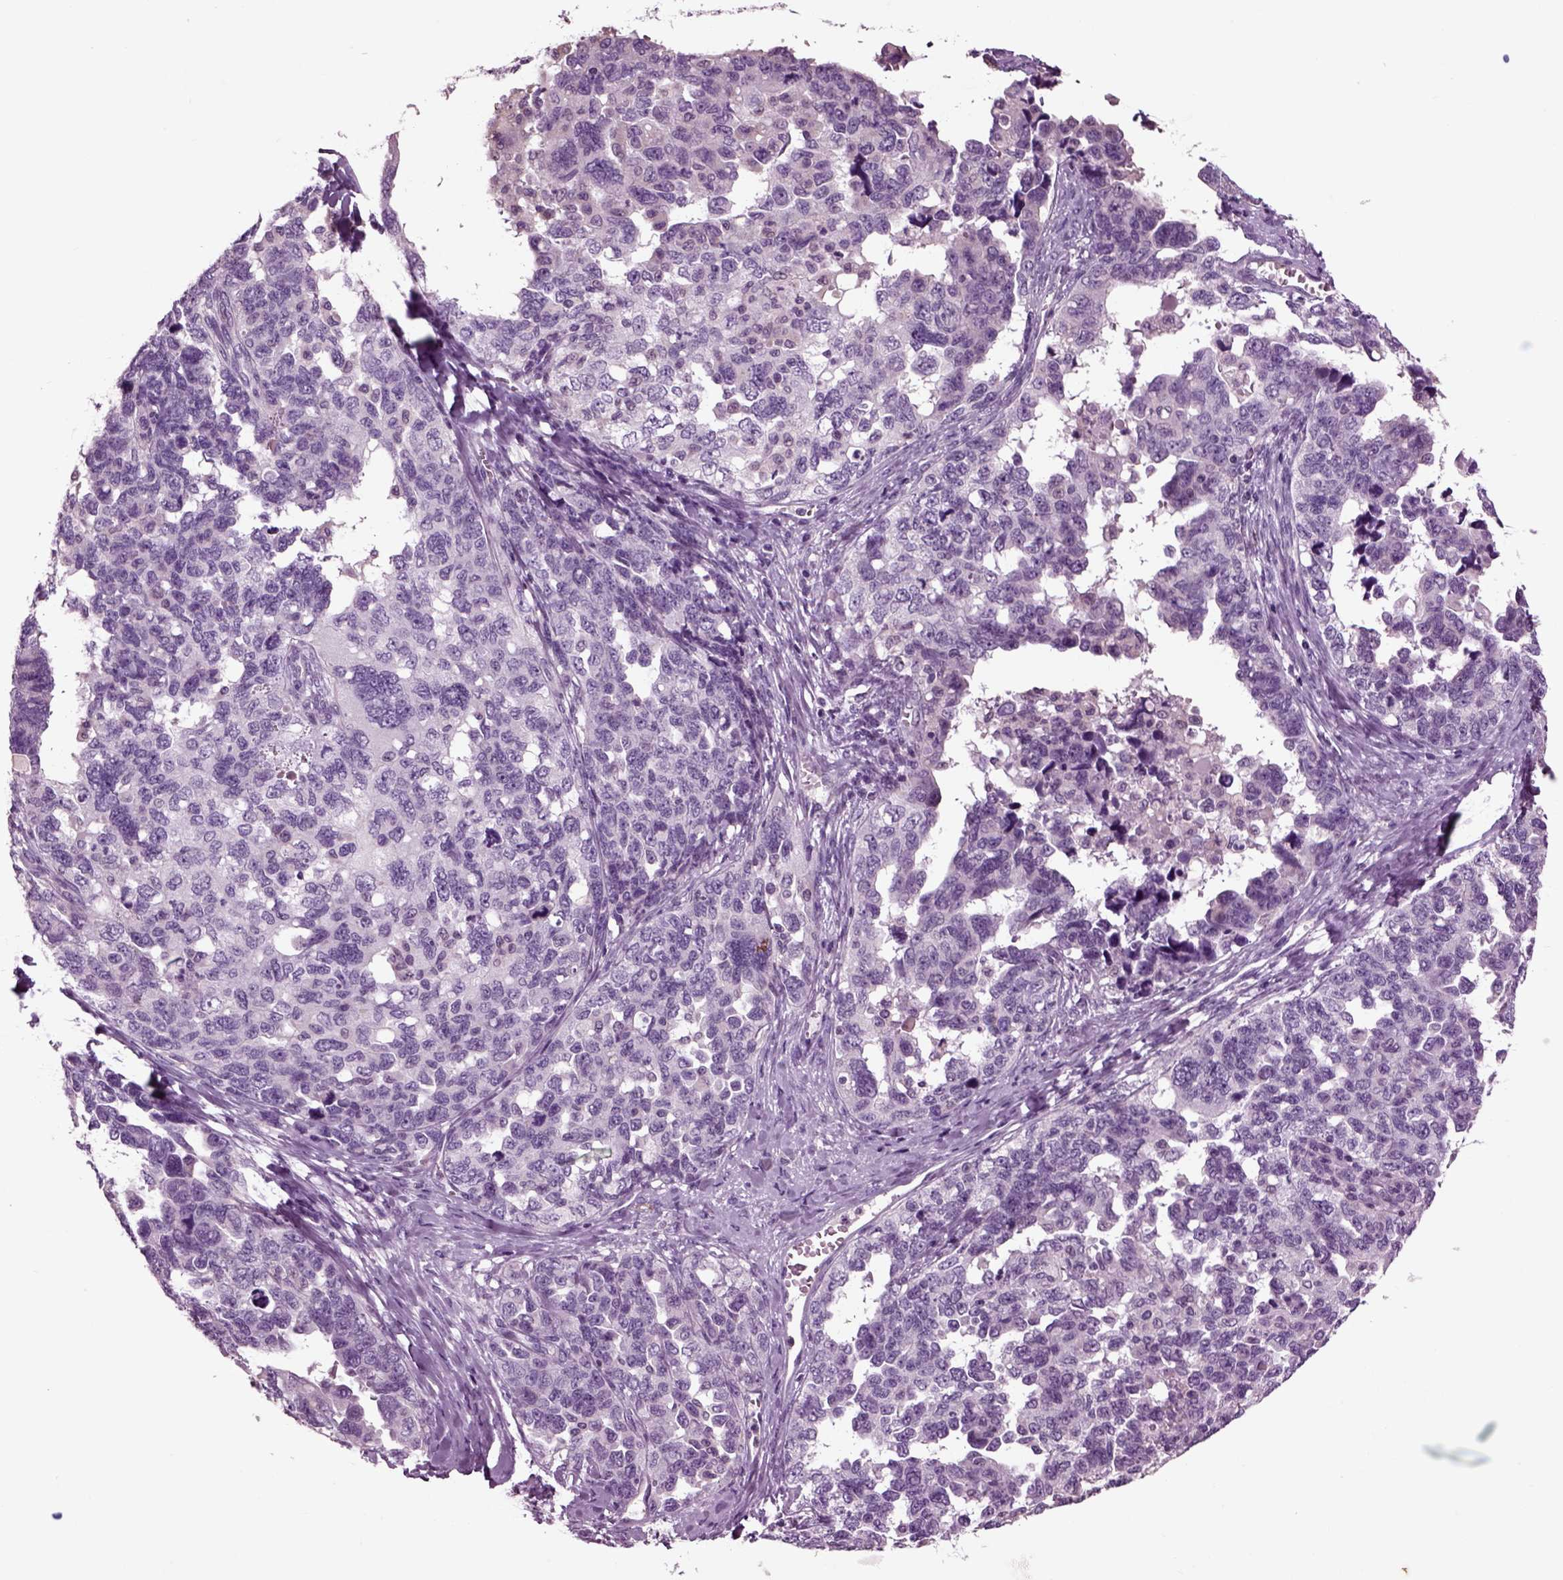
{"staining": {"intensity": "negative", "quantity": "none", "location": "none"}, "tissue": "ovarian cancer", "cell_type": "Tumor cells", "image_type": "cancer", "snomed": [{"axis": "morphology", "description": "Cystadenocarcinoma, serous, NOS"}, {"axis": "topography", "description": "Ovary"}], "caption": "A high-resolution photomicrograph shows IHC staining of serous cystadenocarcinoma (ovarian), which shows no significant expression in tumor cells. (DAB (3,3'-diaminobenzidine) immunohistochemistry (IHC) with hematoxylin counter stain).", "gene": "CHGB", "patient": {"sex": "female", "age": 69}}